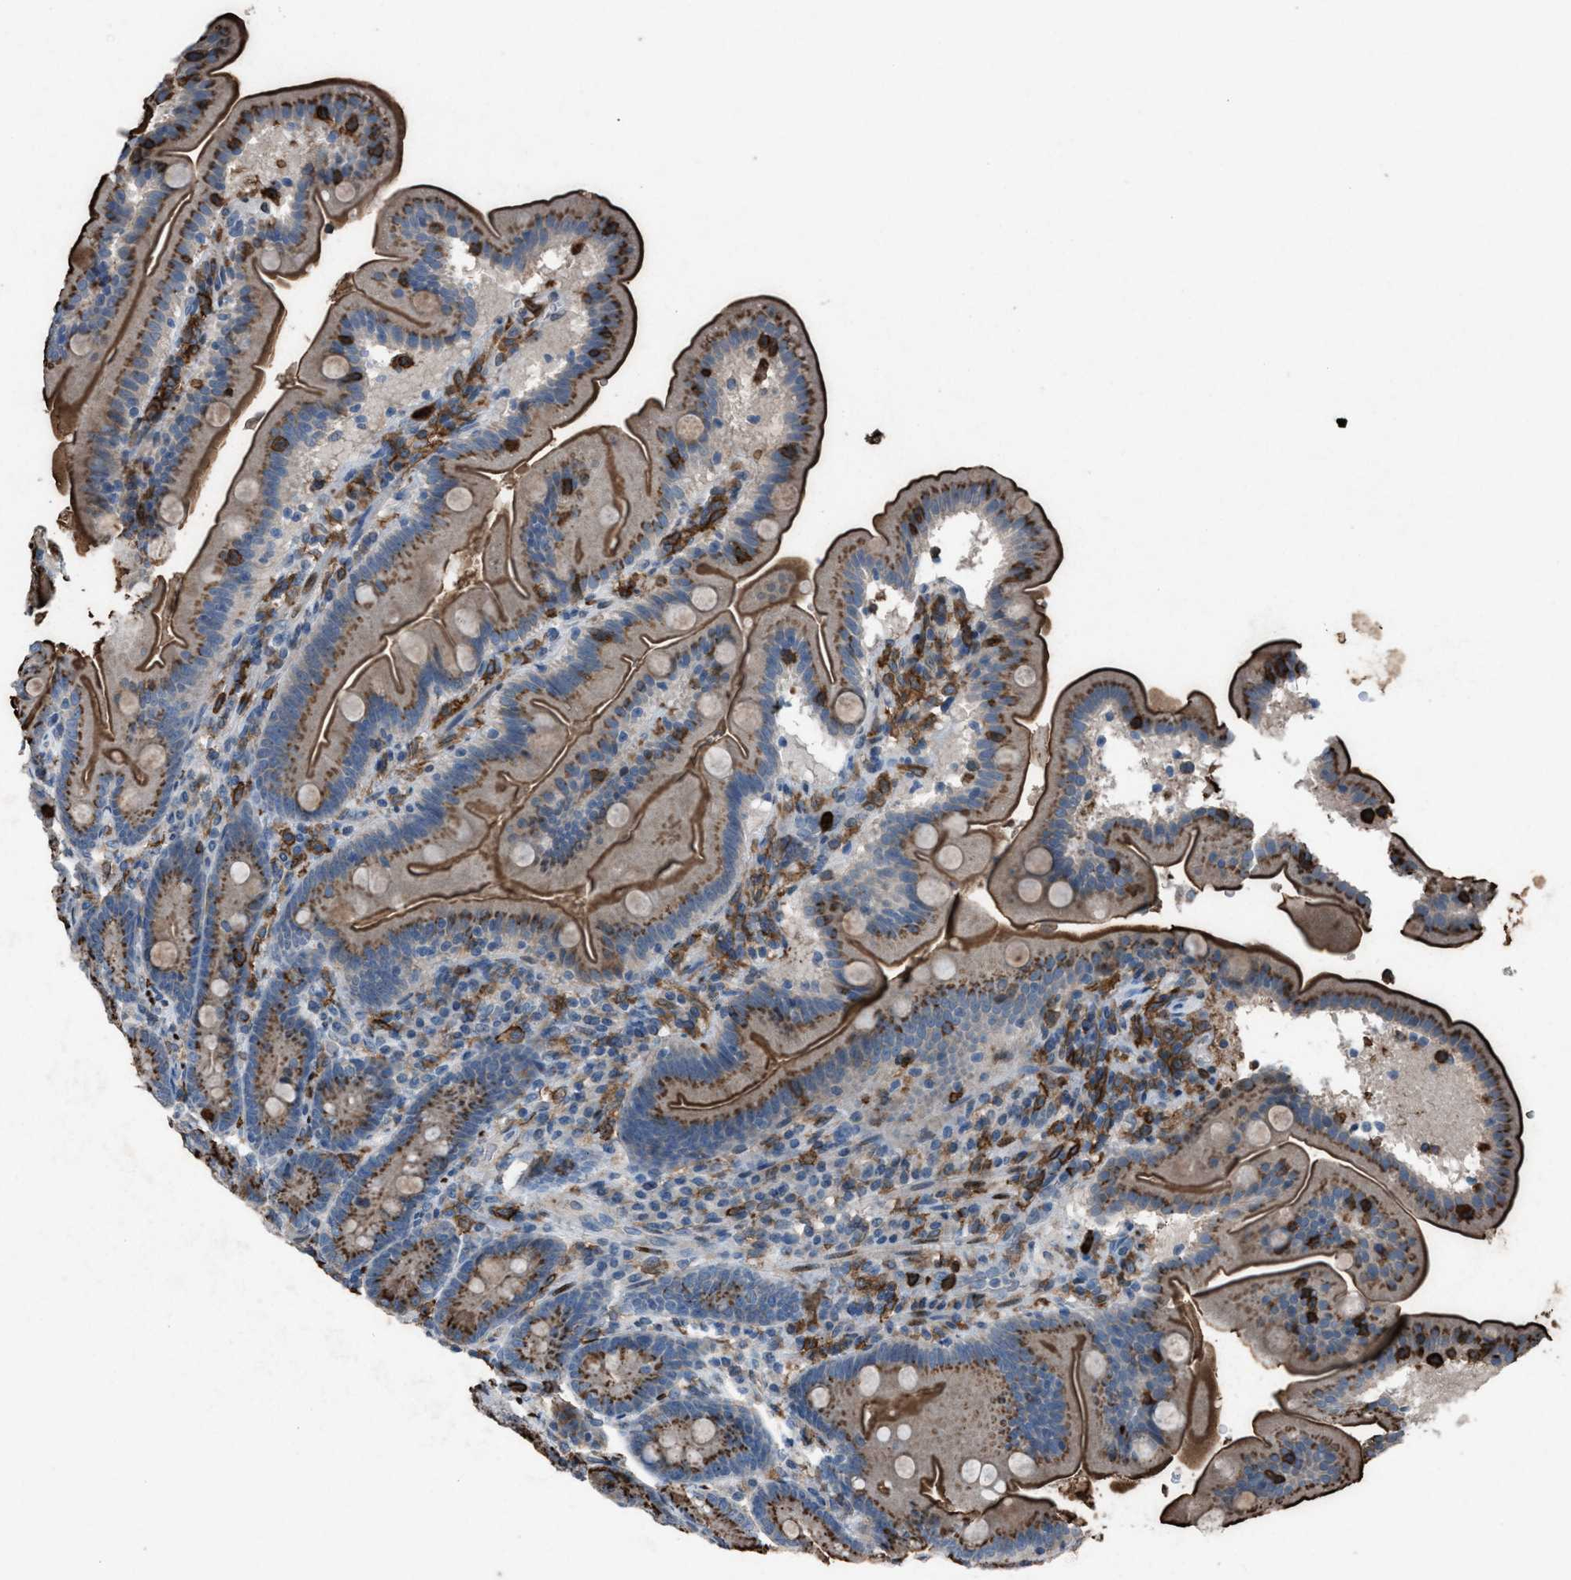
{"staining": {"intensity": "moderate", "quantity": "25%-75%", "location": "cytoplasmic/membranous"}, "tissue": "duodenum", "cell_type": "Glandular cells", "image_type": "normal", "snomed": [{"axis": "morphology", "description": "Normal tissue, NOS"}, {"axis": "topography", "description": "Duodenum"}], "caption": "Moderate cytoplasmic/membranous staining is appreciated in about 25%-75% of glandular cells in unremarkable duodenum.", "gene": "FCER1G", "patient": {"sex": "male", "age": 54}}